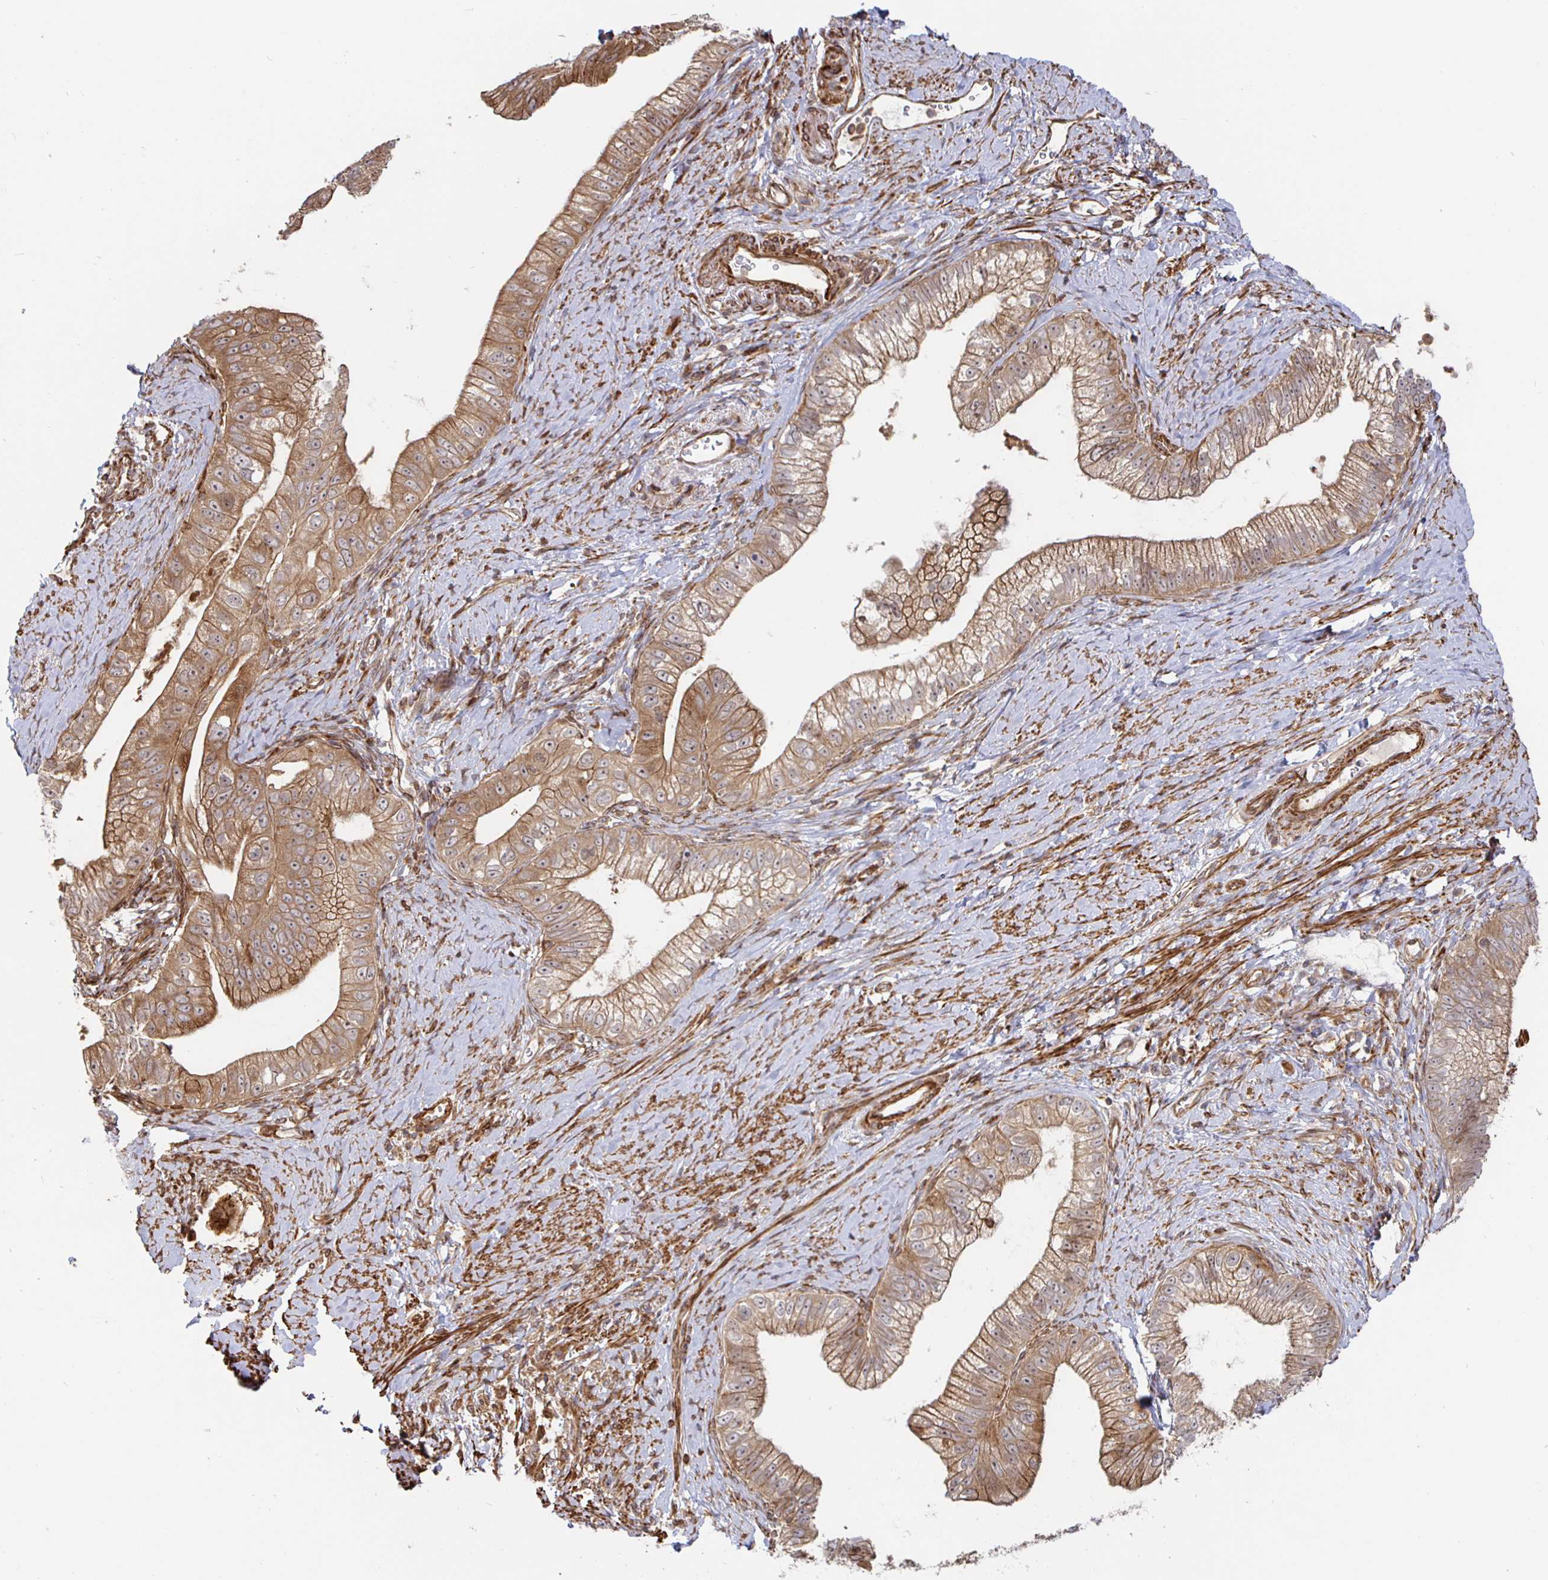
{"staining": {"intensity": "moderate", "quantity": ">75%", "location": "cytoplasmic/membranous"}, "tissue": "pancreatic cancer", "cell_type": "Tumor cells", "image_type": "cancer", "snomed": [{"axis": "morphology", "description": "Adenocarcinoma, NOS"}, {"axis": "topography", "description": "Pancreas"}], "caption": "Protein expression analysis of human adenocarcinoma (pancreatic) reveals moderate cytoplasmic/membranous staining in approximately >75% of tumor cells.", "gene": "STRAP", "patient": {"sex": "male", "age": 70}}